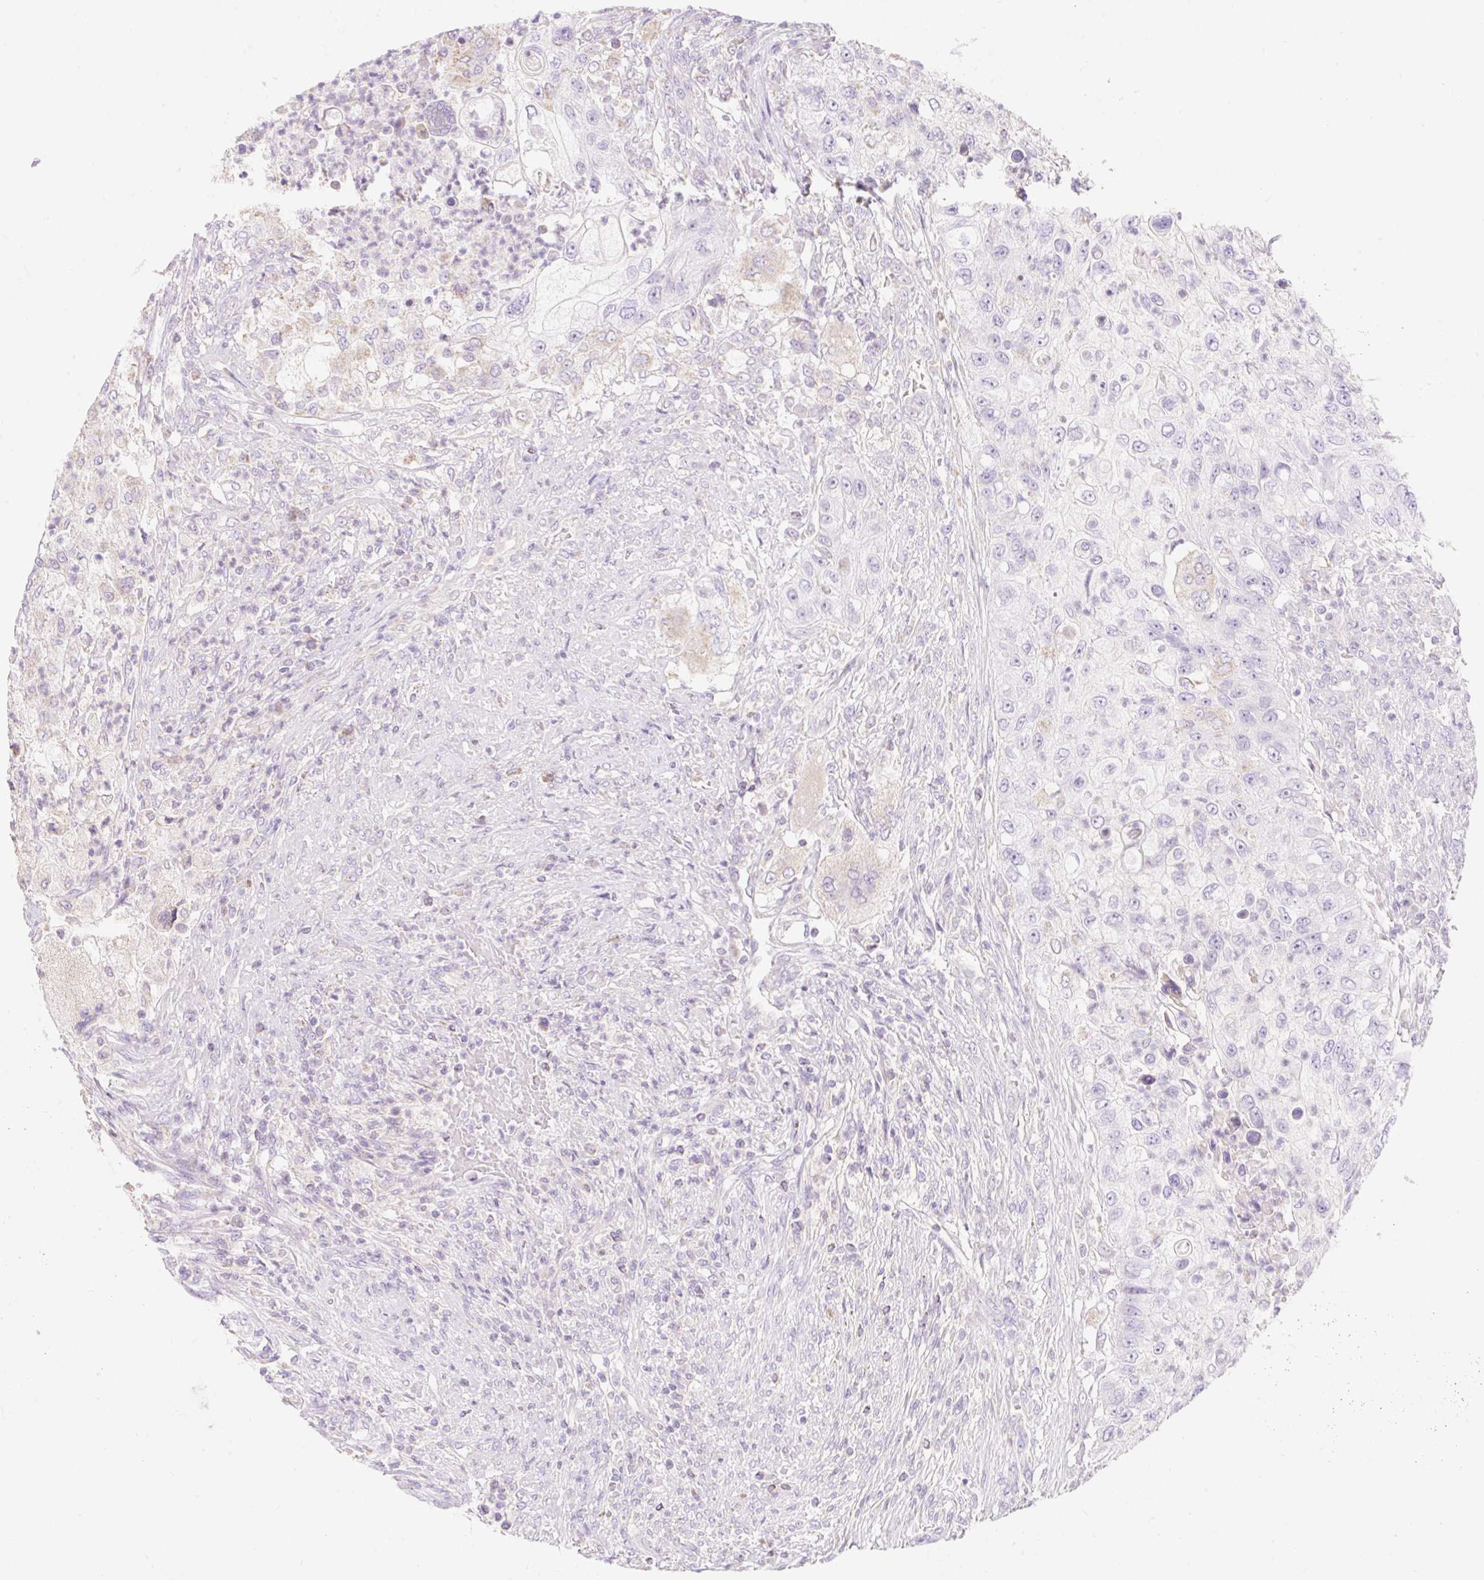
{"staining": {"intensity": "negative", "quantity": "none", "location": "none"}, "tissue": "urothelial cancer", "cell_type": "Tumor cells", "image_type": "cancer", "snomed": [{"axis": "morphology", "description": "Urothelial carcinoma, High grade"}, {"axis": "topography", "description": "Urinary bladder"}], "caption": "DAB immunohistochemical staining of human urothelial cancer demonstrates no significant staining in tumor cells.", "gene": "DHX35", "patient": {"sex": "female", "age": 60}}